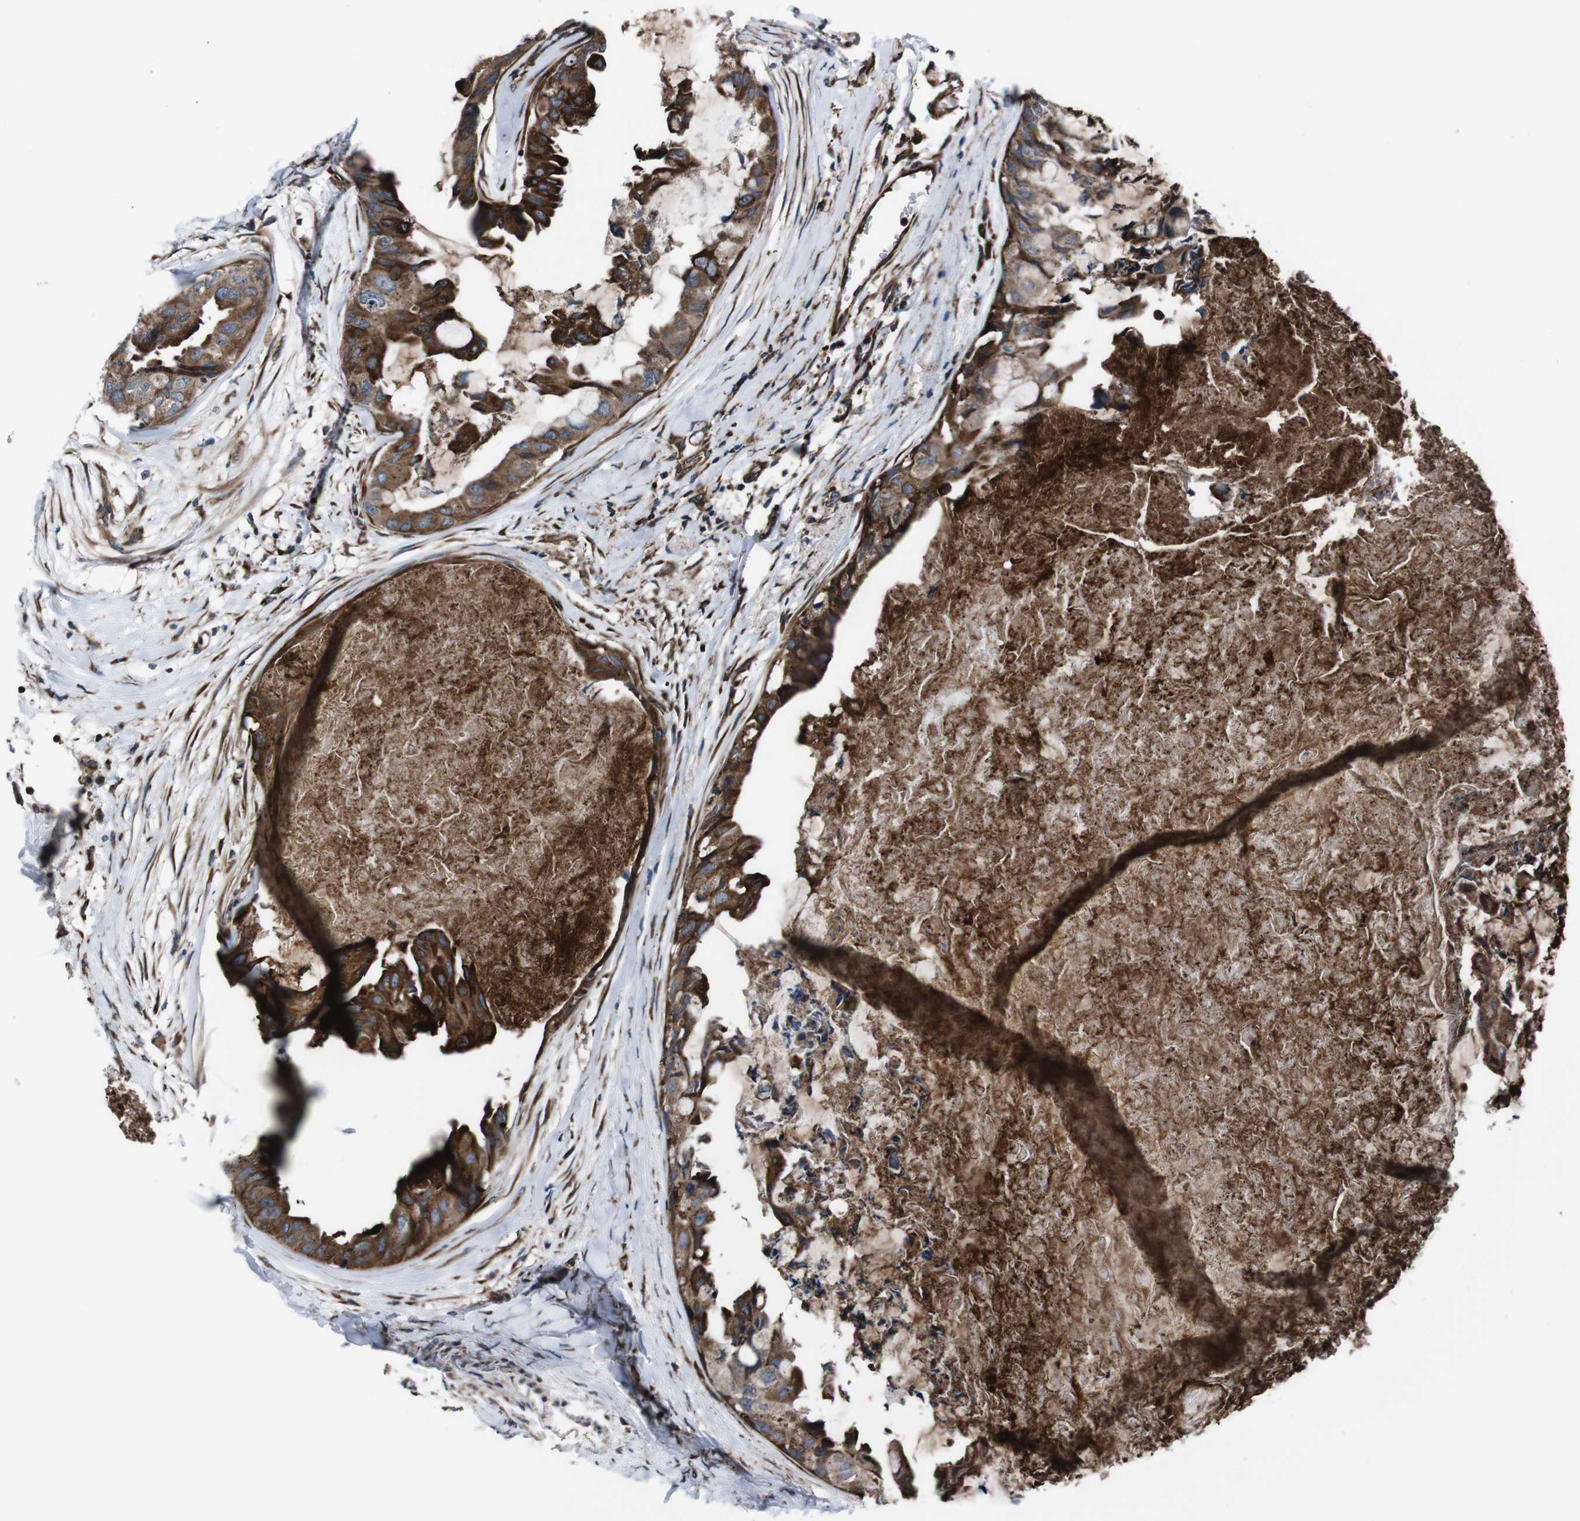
{"staining": {"intensity": "strong", "quantity": ">75%", "location": "cytoplasmic/membranous"}, "tissue": "breast cancer", "cell_type": "Tumor cells", "image_type": "cancer", "snomed": [{"axis": "morphology", "description": "Duct carcinoma"}, {"axis": "topography", "description": "Breast"}], "caption": "A histopathology image of human breast cancer stained for a protein exhibits strong cytoplasmic/membranous brown staining in tumor cells.", "gene": "EIF4A2", "patient": {"sex": "female", "age": 40}}